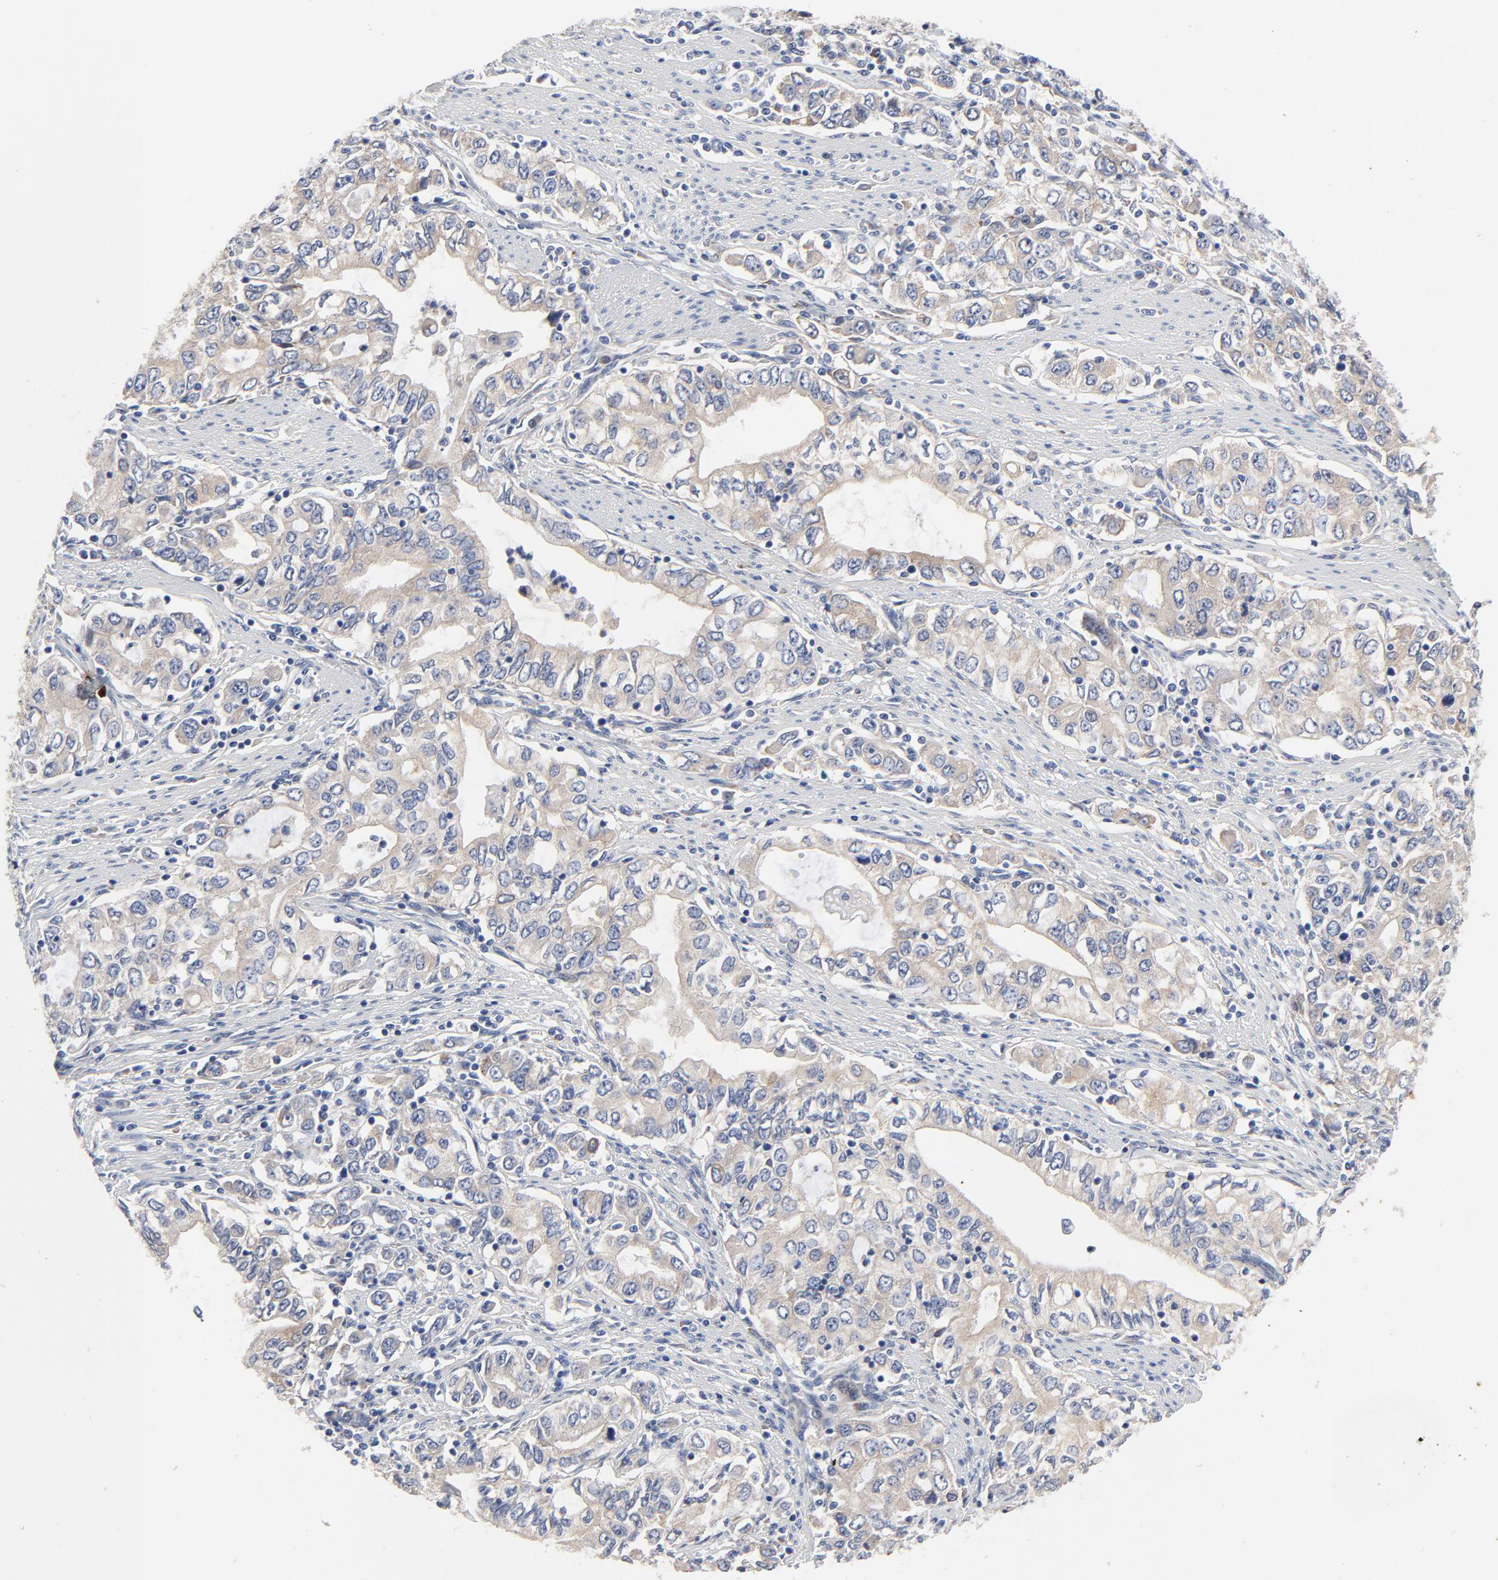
{"staining": {"intensity": "weak", "quantity": "25%-75%", "location": "cytoplasmic/membranous"}, "tissue": "stomach cancer", "cell_type": "Tumor cells", "image_type": "cancer", "snomed": [{"axis": "morphology", "description": "Adenocarcinoma, NOS"}, {"axis": "topography", "description": "Stomach, lower"}], "caption": "IHC (DAB (3,3'-diaminobenzidine)) staining of adenocarcinoma (stomach) displays weak cytoplasmic/membranous protein staining in approximately 25%-75% of tumor cells.", "gene": "VAV2", "patient": {"sex": "female", "age": 72}}